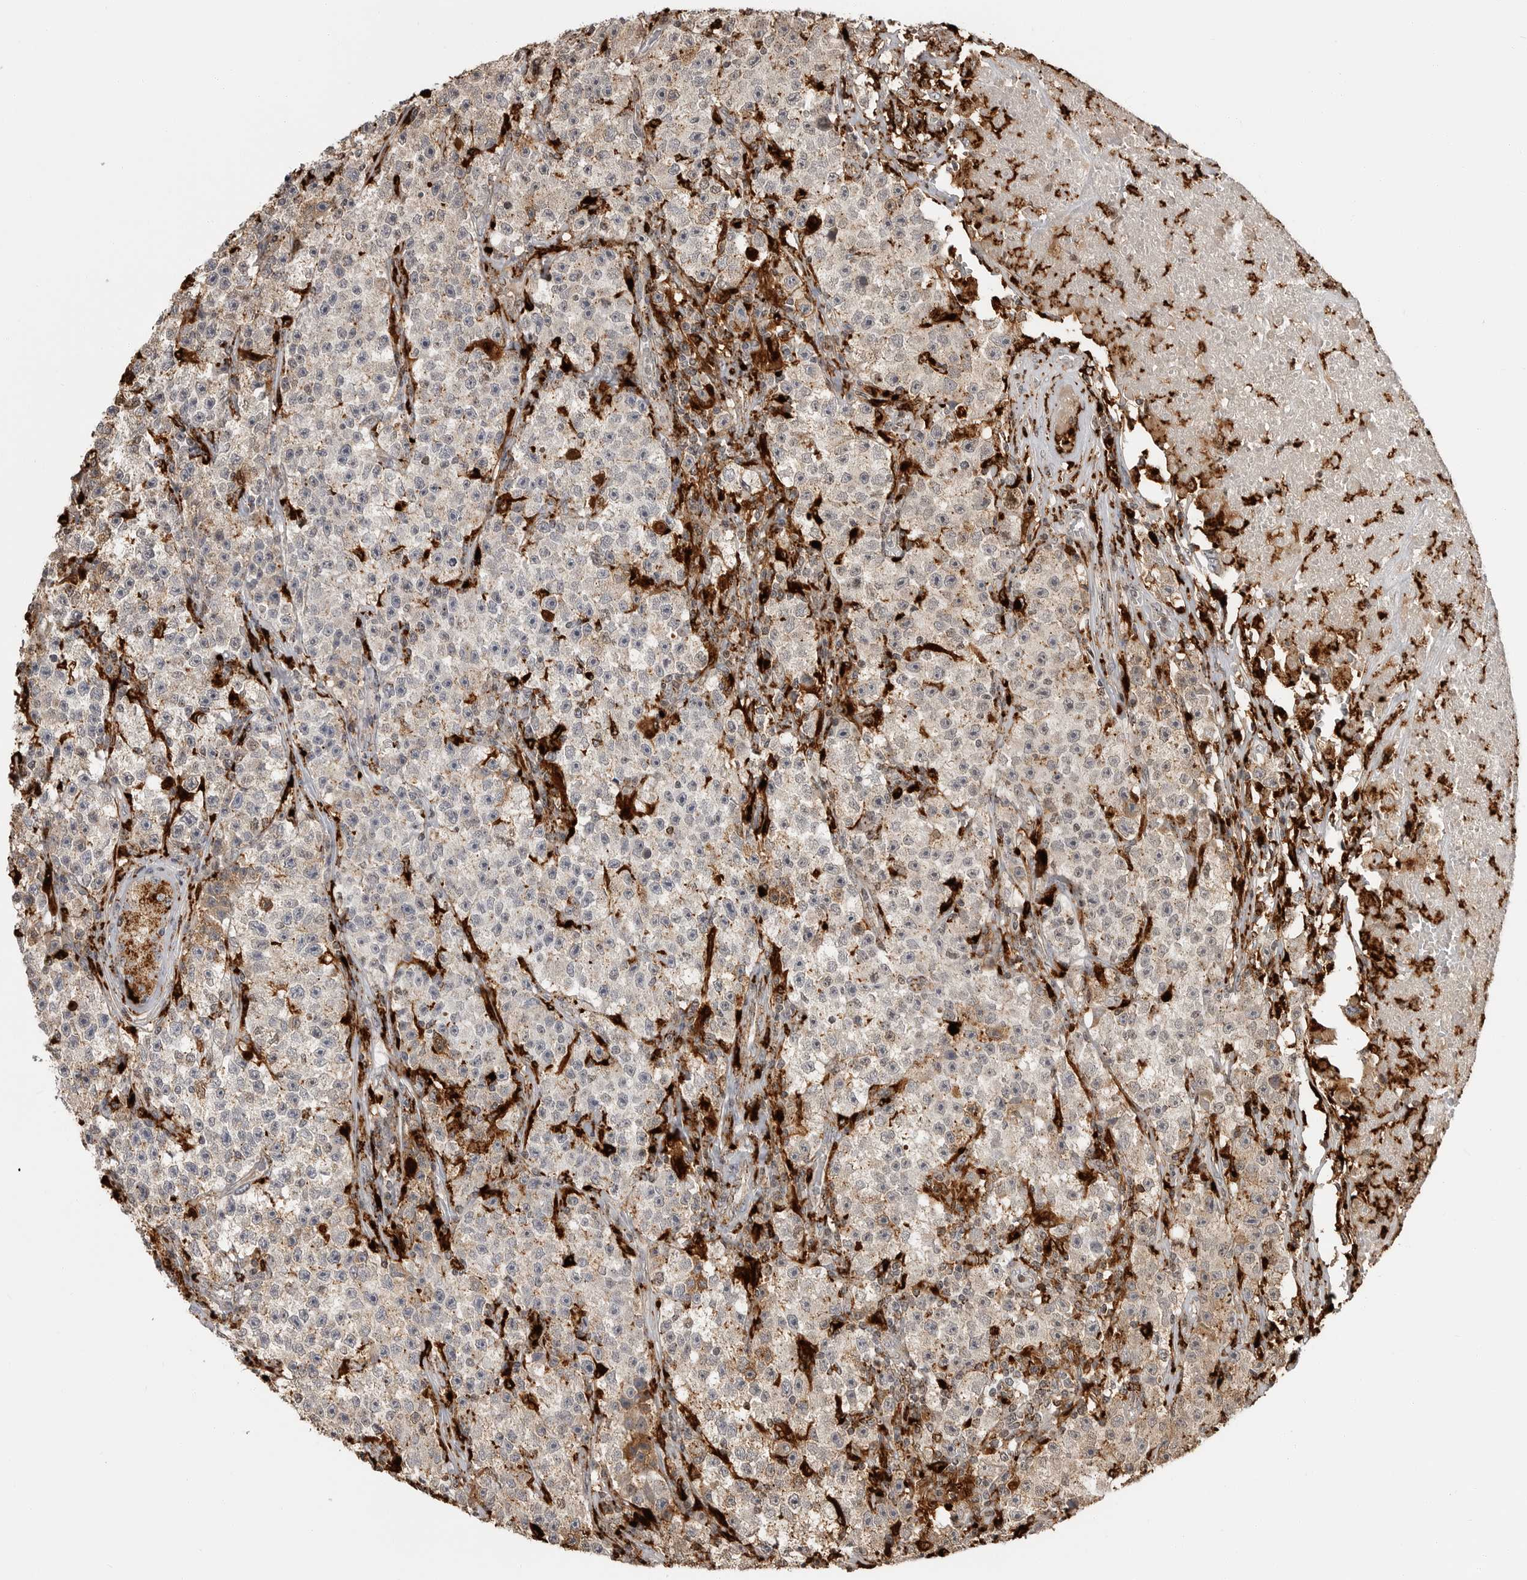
{"staining": {"intensity": "weak", "quantity": "25%-75%", "location": "cytoplasmic/membranous"}, "tissue": "testis cancer", "cell_type": "Tumor cells", "image_type": "cancer", "snomed": [{"axis": "morphology", "description": "Seminoma, NOS"}, {"axis": "topography", "description": "Testis"}], "caption": "Immunohistochemistry photomicrograph of human testis cancer (seminoma) stained for a protein (brown), which shows low levels of weak cytoplasmic/membranous positivity in approximately 25%-75% of tumor cells.", "gene": "IFI30", "patient": {"sex": "male", "age": 22}}